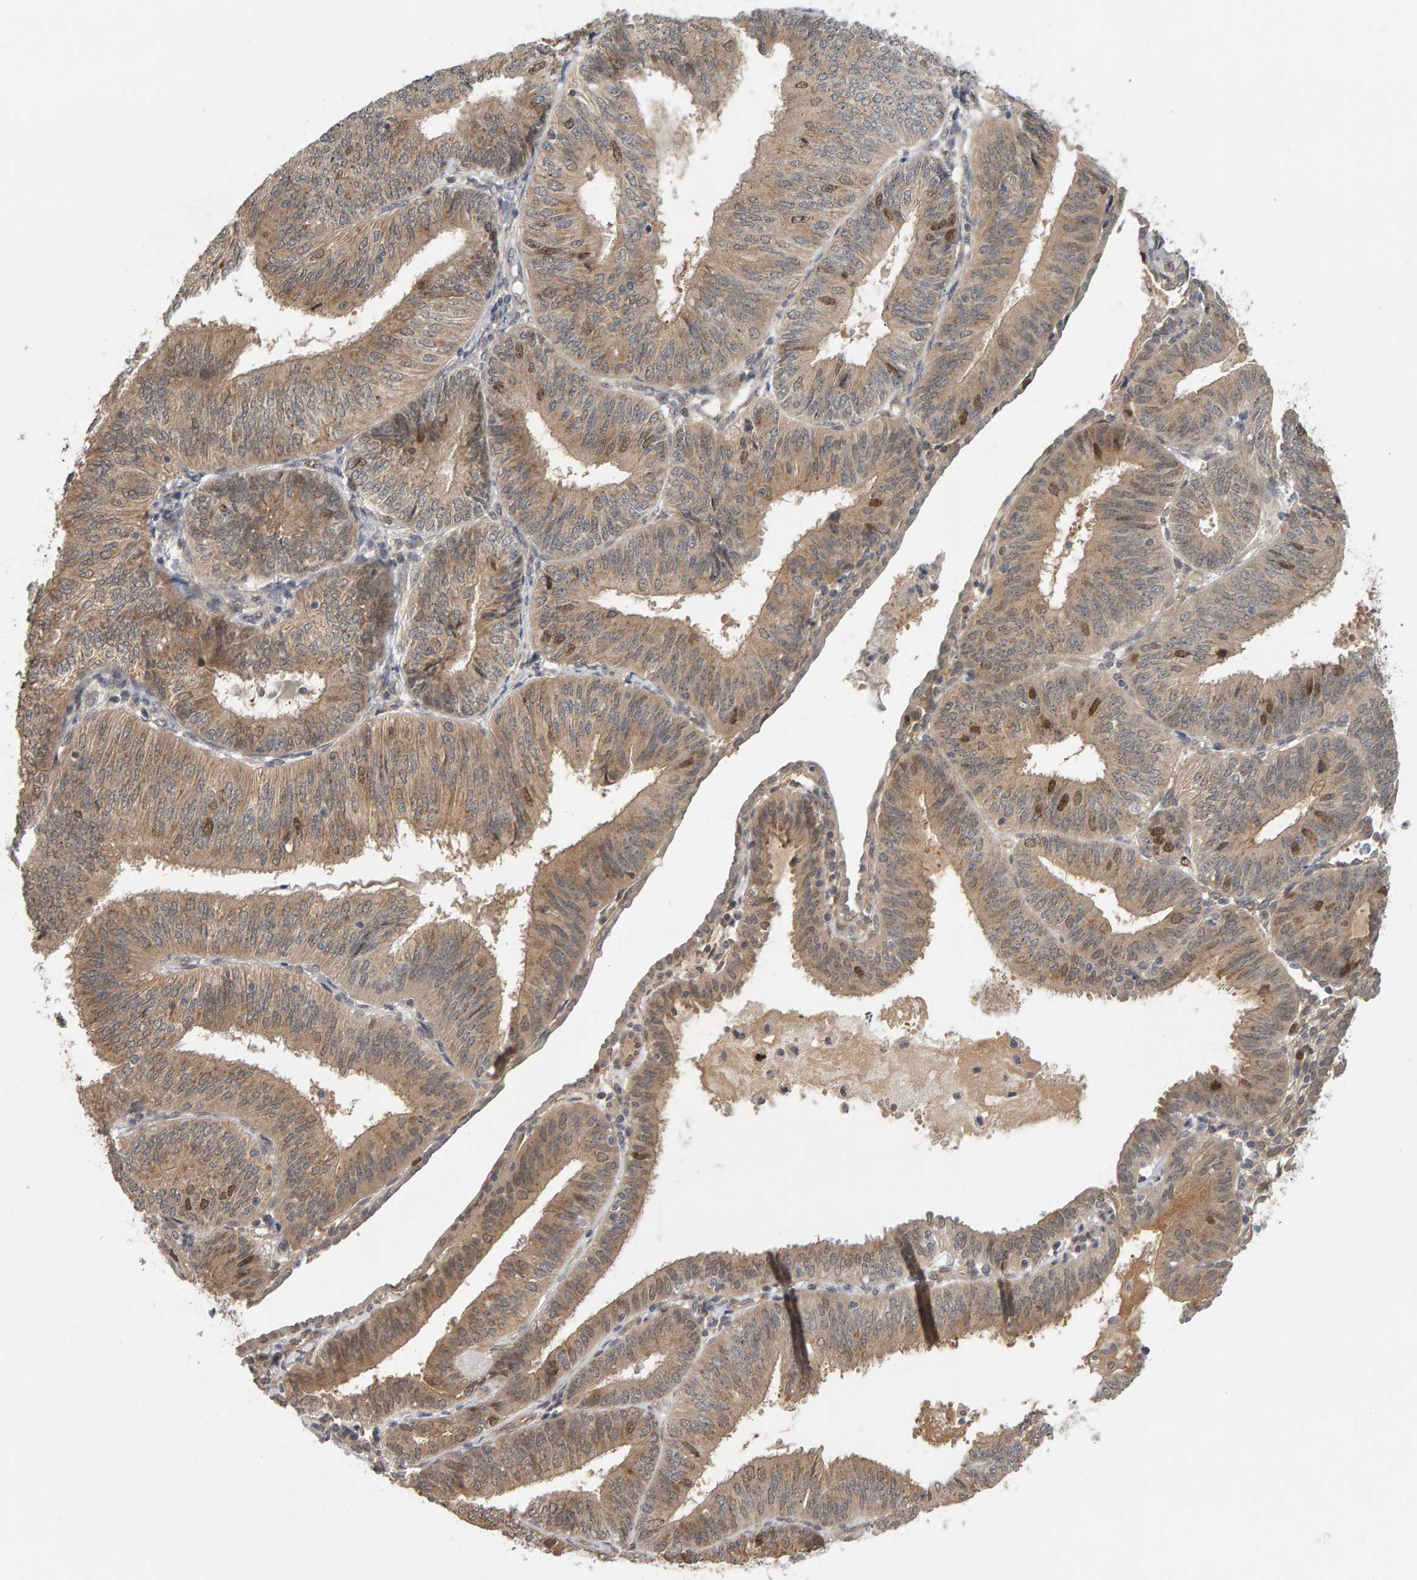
{"staining": {"intensity": "moderate", "quantity": "25%-75%", "location": "cytoplasmic/membranous,nuclear"}, "tissue": "endometrial cancer", "cell_type": "Tumor cells", "image_type": "cancer", "snomed": [{"axis": "morphology", "description": "Adenocarcinoma, NOS"}, {"axis": "topography", "description": "Endometrium"}], "caption": "Immunohistochemical staining of endometrial cancer (adenocarcinoma) shows medium levels of moderate cytoplasmic/membranous and nuclear staining in about 25%-75% of tumor cells.", "gene": "CDCA5", "patient": {"sex": "female", "age": 58}}